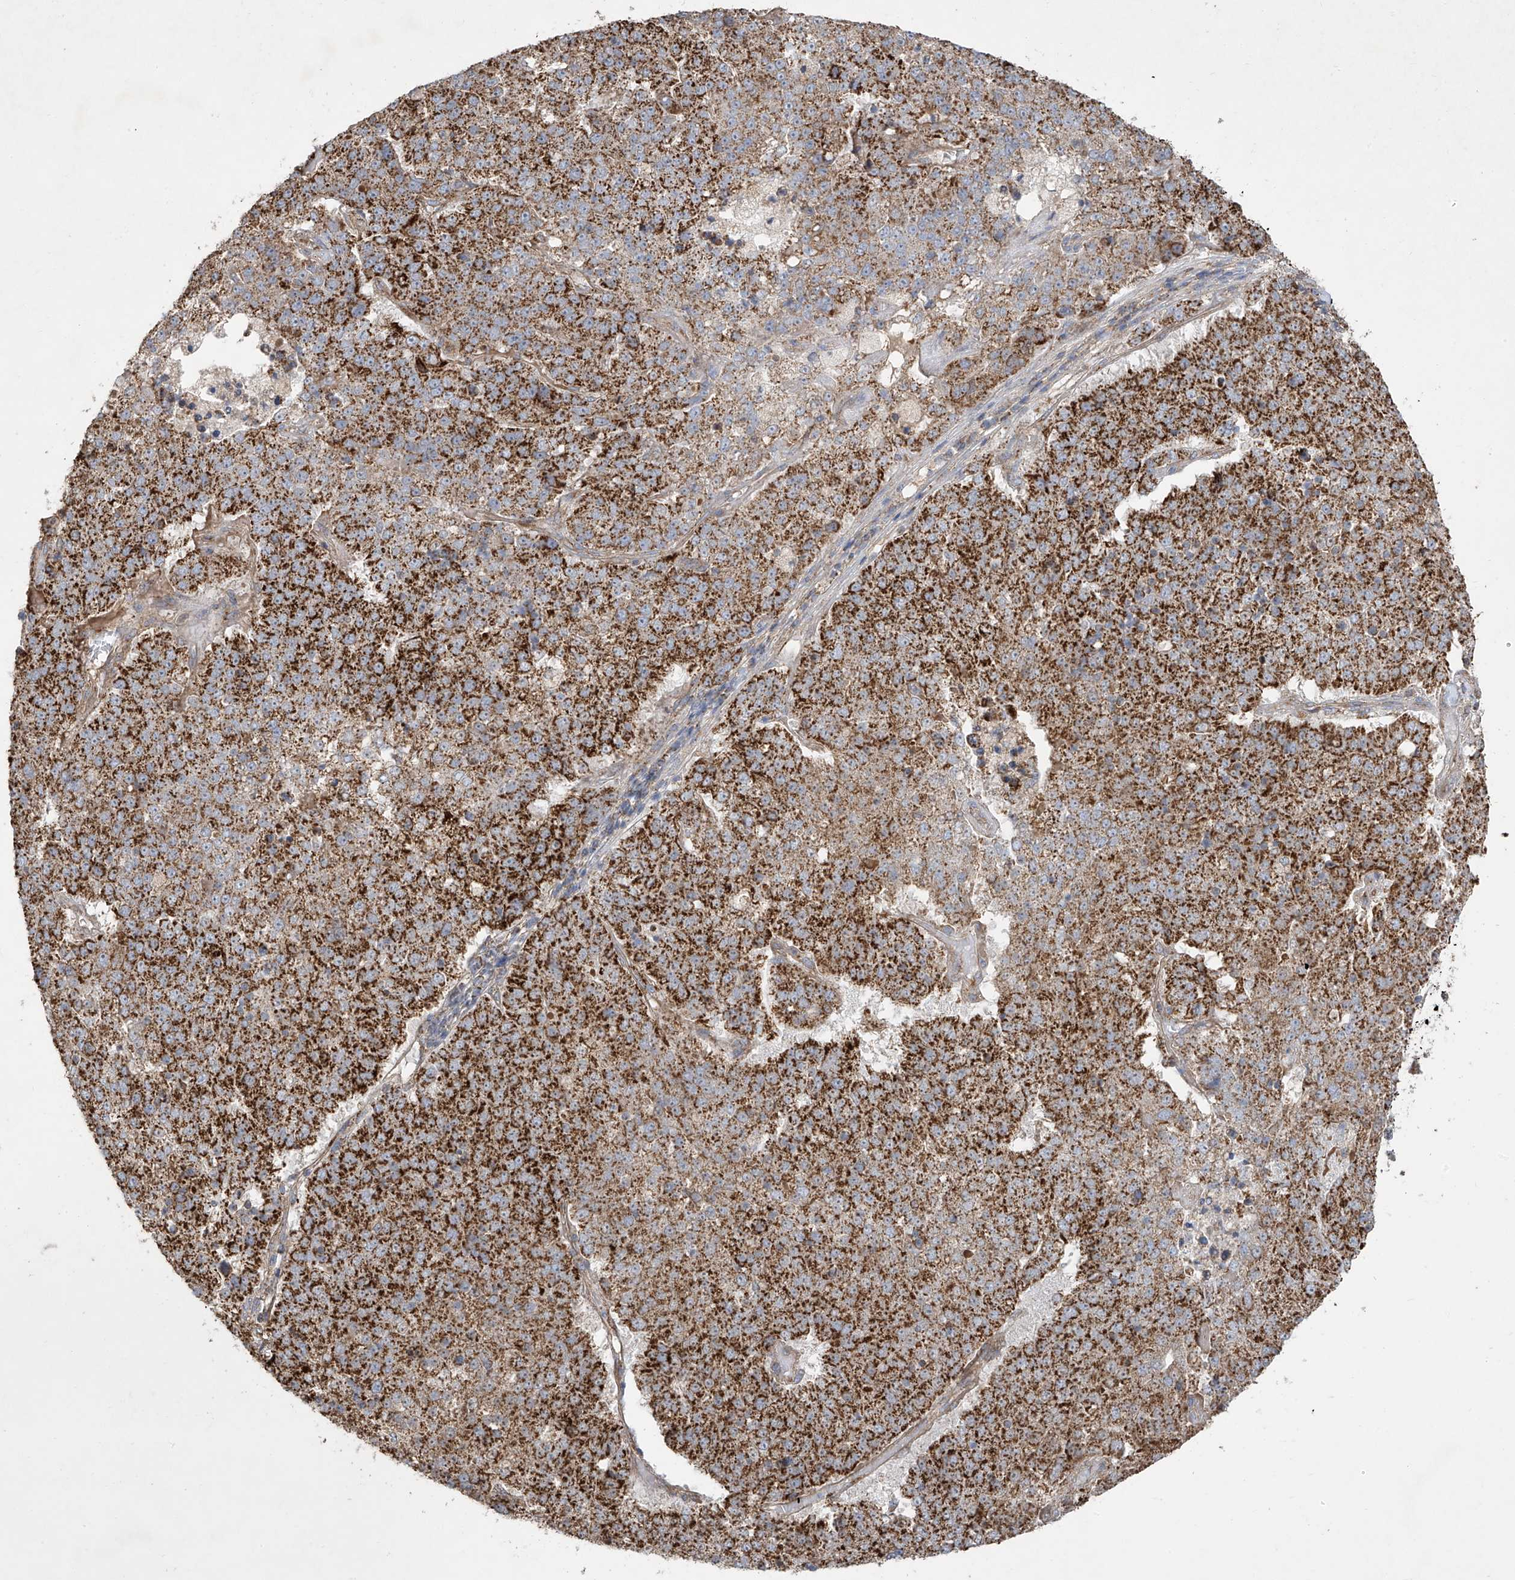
{"staining": {"intensity": "strong", "quantity": ">75%", "location": "cytoplasmic/membranous"}, "tissue": "pancreatic cancer", "cell_type": "Tumor cells", "image_type": "cancer", "snomed": [{"axis": "morphology", "description": "Adenocarcinoma, NOS"}, {"axis": "topography", "description": "Pancreas"}], "caption": "Immunohistochemical staining of human pancreatic cancer (adenocarcinoma) demonstrates high levels of strong cytoplasmic/membranous protein staining in approximately >75% of tumor cells.", "gene": "UQCC1", "patient": {"sex": "female", "age": 61}}